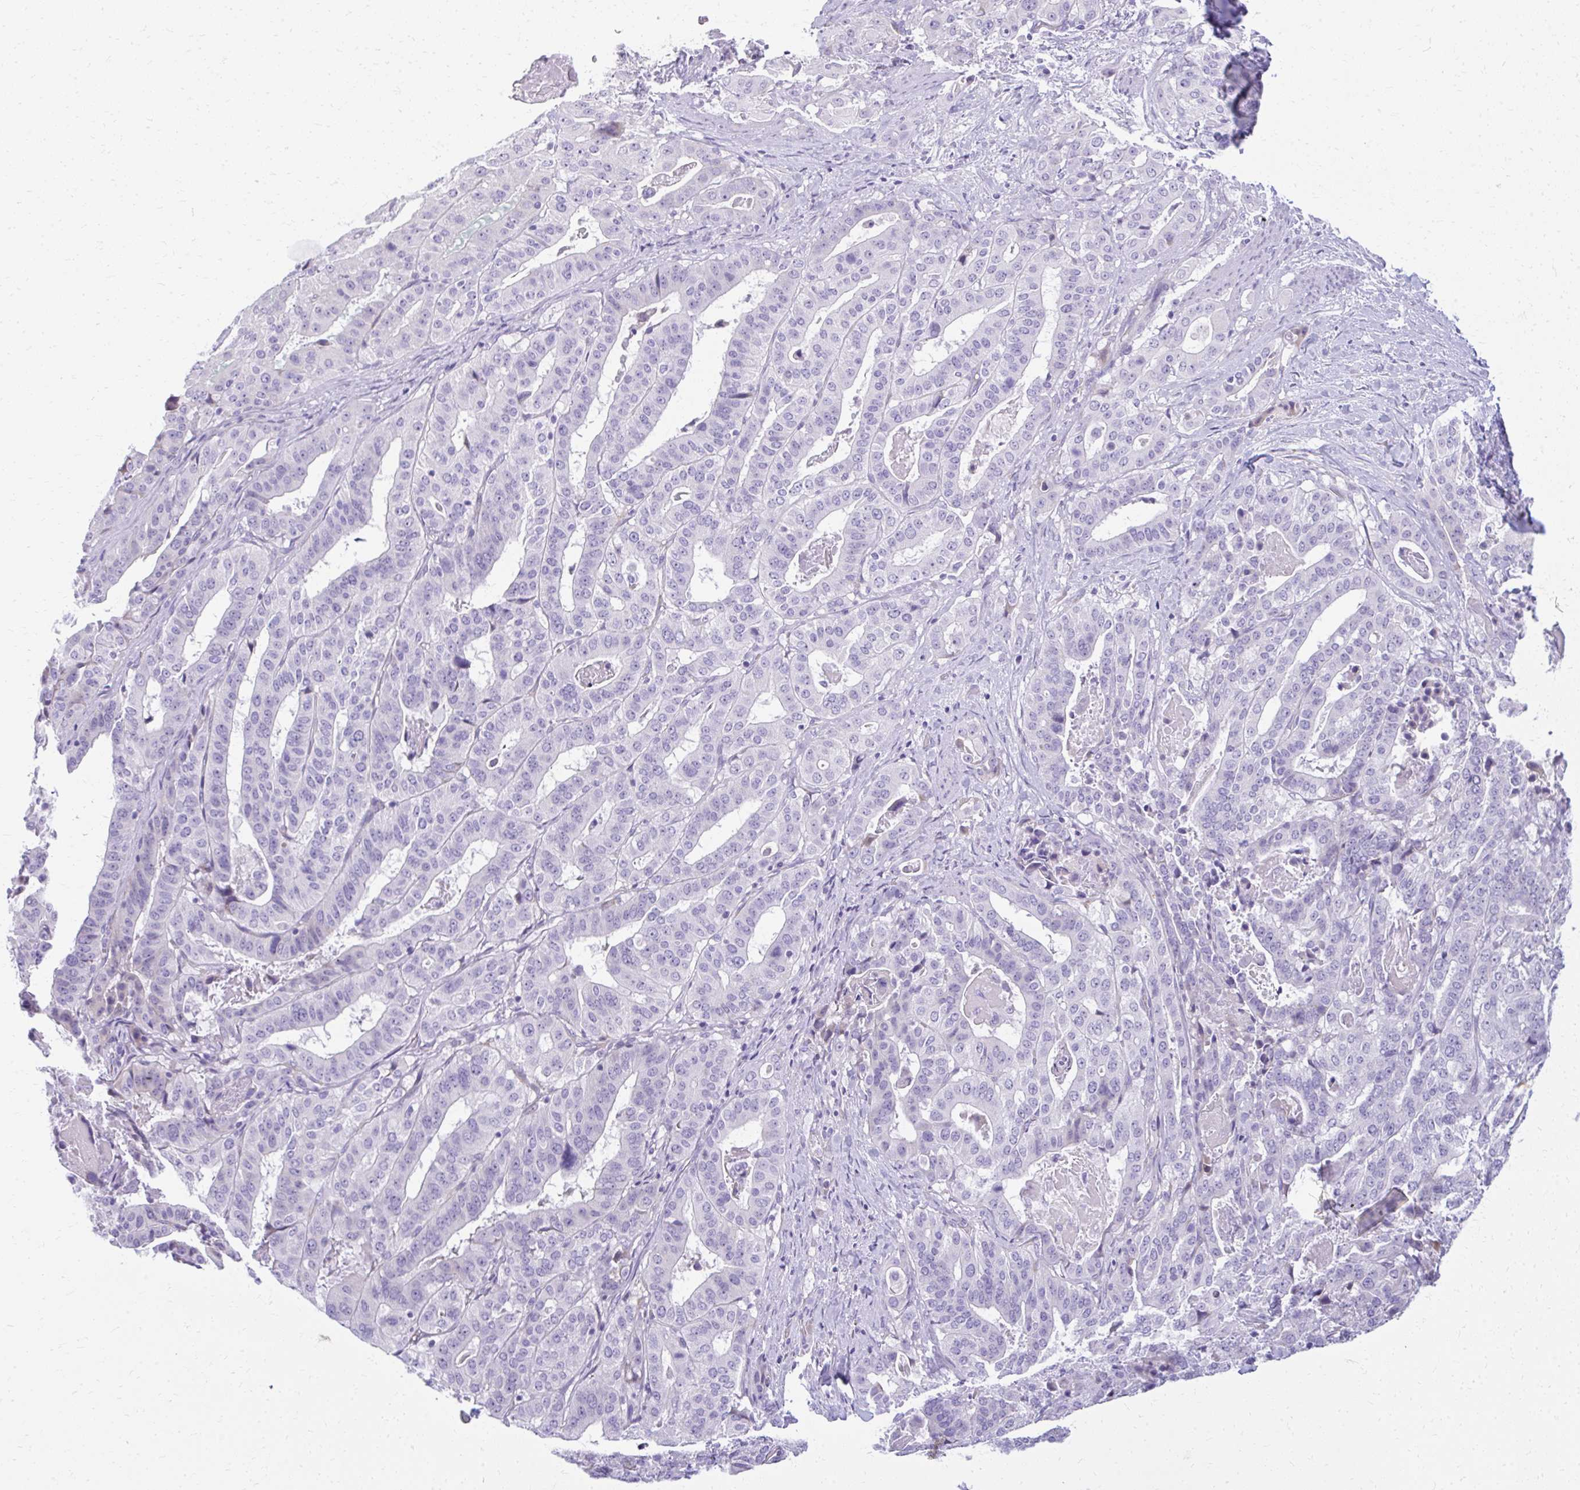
{"staining": {"intensity": "negative", "quantity": "none", "location": "none"}, "tissue": "stomach cancer", "cell_type": "Tumor cells", "image_type": "cancer", "snomed": [{"axis": "morphology", "description": "Adenocarcinoma, NOS"}, {"axis": "topography", "description": "Stomach"}], "caption": "An IHC micrograph of stomach cancer is shown. There is no staining in tumor cells of stomach cancer.", "gene": "PRAP1", "patient": {"sex": "male", "age": 48}}